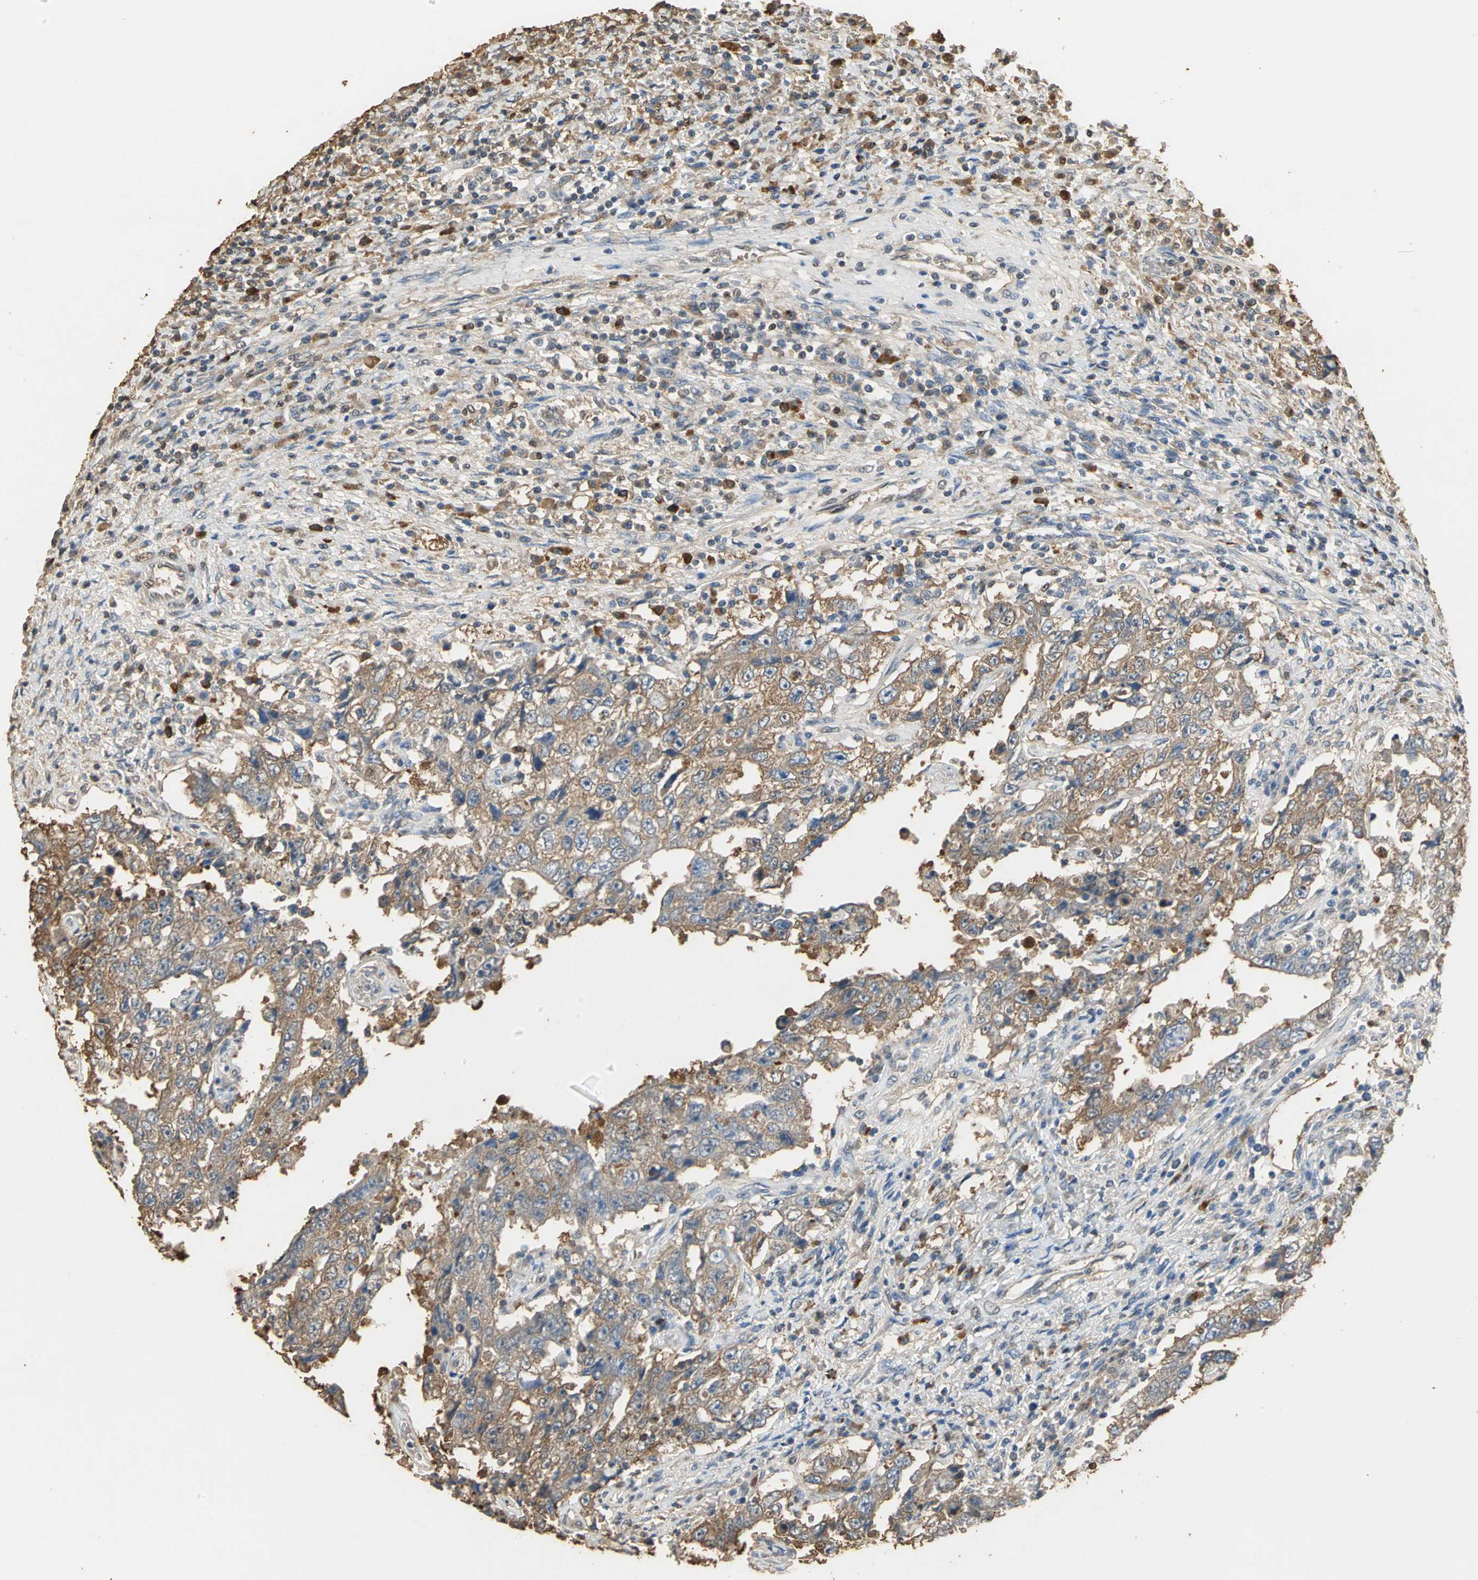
{"staining": {"intensity": "moderate", "quantity": ">75%", "location": "cytoplasmic/membranous"}, "tissue": "testis cancer", "cell_type": "Tumor cells", "image_type": "cancer", "snomed": [{"axis": "morphology", "description": "Carcinoma, Embryonal, NOS"}, {"axis": "topography", "description": "Testis"}], "caption": "This is an image of IHC staining of embryonal carcinoma (testis), which shows moderate staining in the cytoplasmic/membranous of tumor cells.", "gene": "GAPDH", "patient": {"sex": "male", "age": 26}}